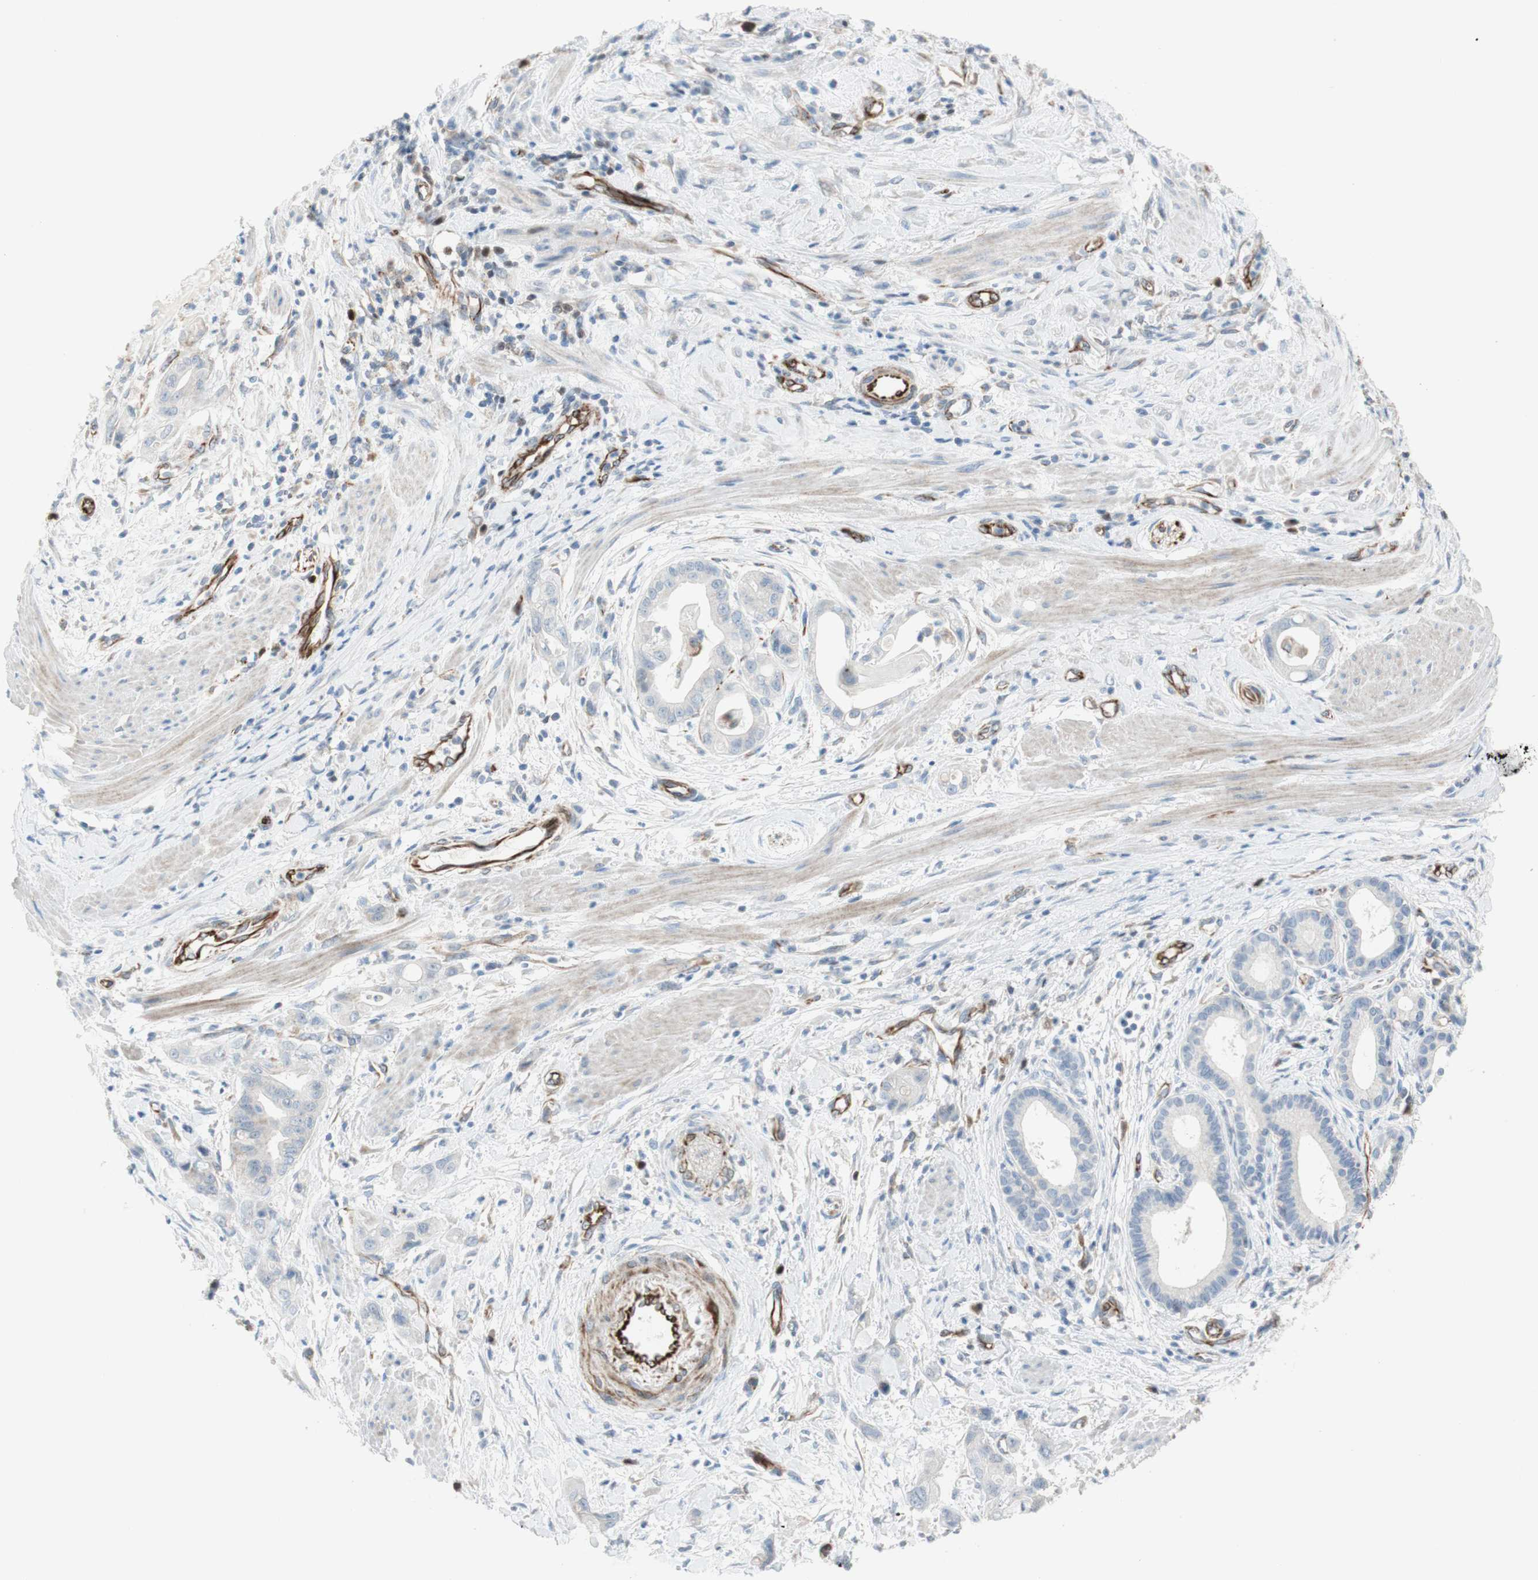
{"staining": {"intensity": "negative", "quantity": "none", "location": "none"}, "tissue": "pancreatic cancer", "cell_type": "Tumor cells", "image_type": "cancer", "snomed": [{"axis": "morphology", "description": "Adenocarcinoma, NOS"}, {"axis": "topography", "description": "Pancreas"}], "caption": "DAB immunohistochemical staining of pancreatic adenocarcinoma demonstrates no significant expression in tumor cells.", "gene": "POU2AF1", "patient": {"sex": "female", "age": 75}}